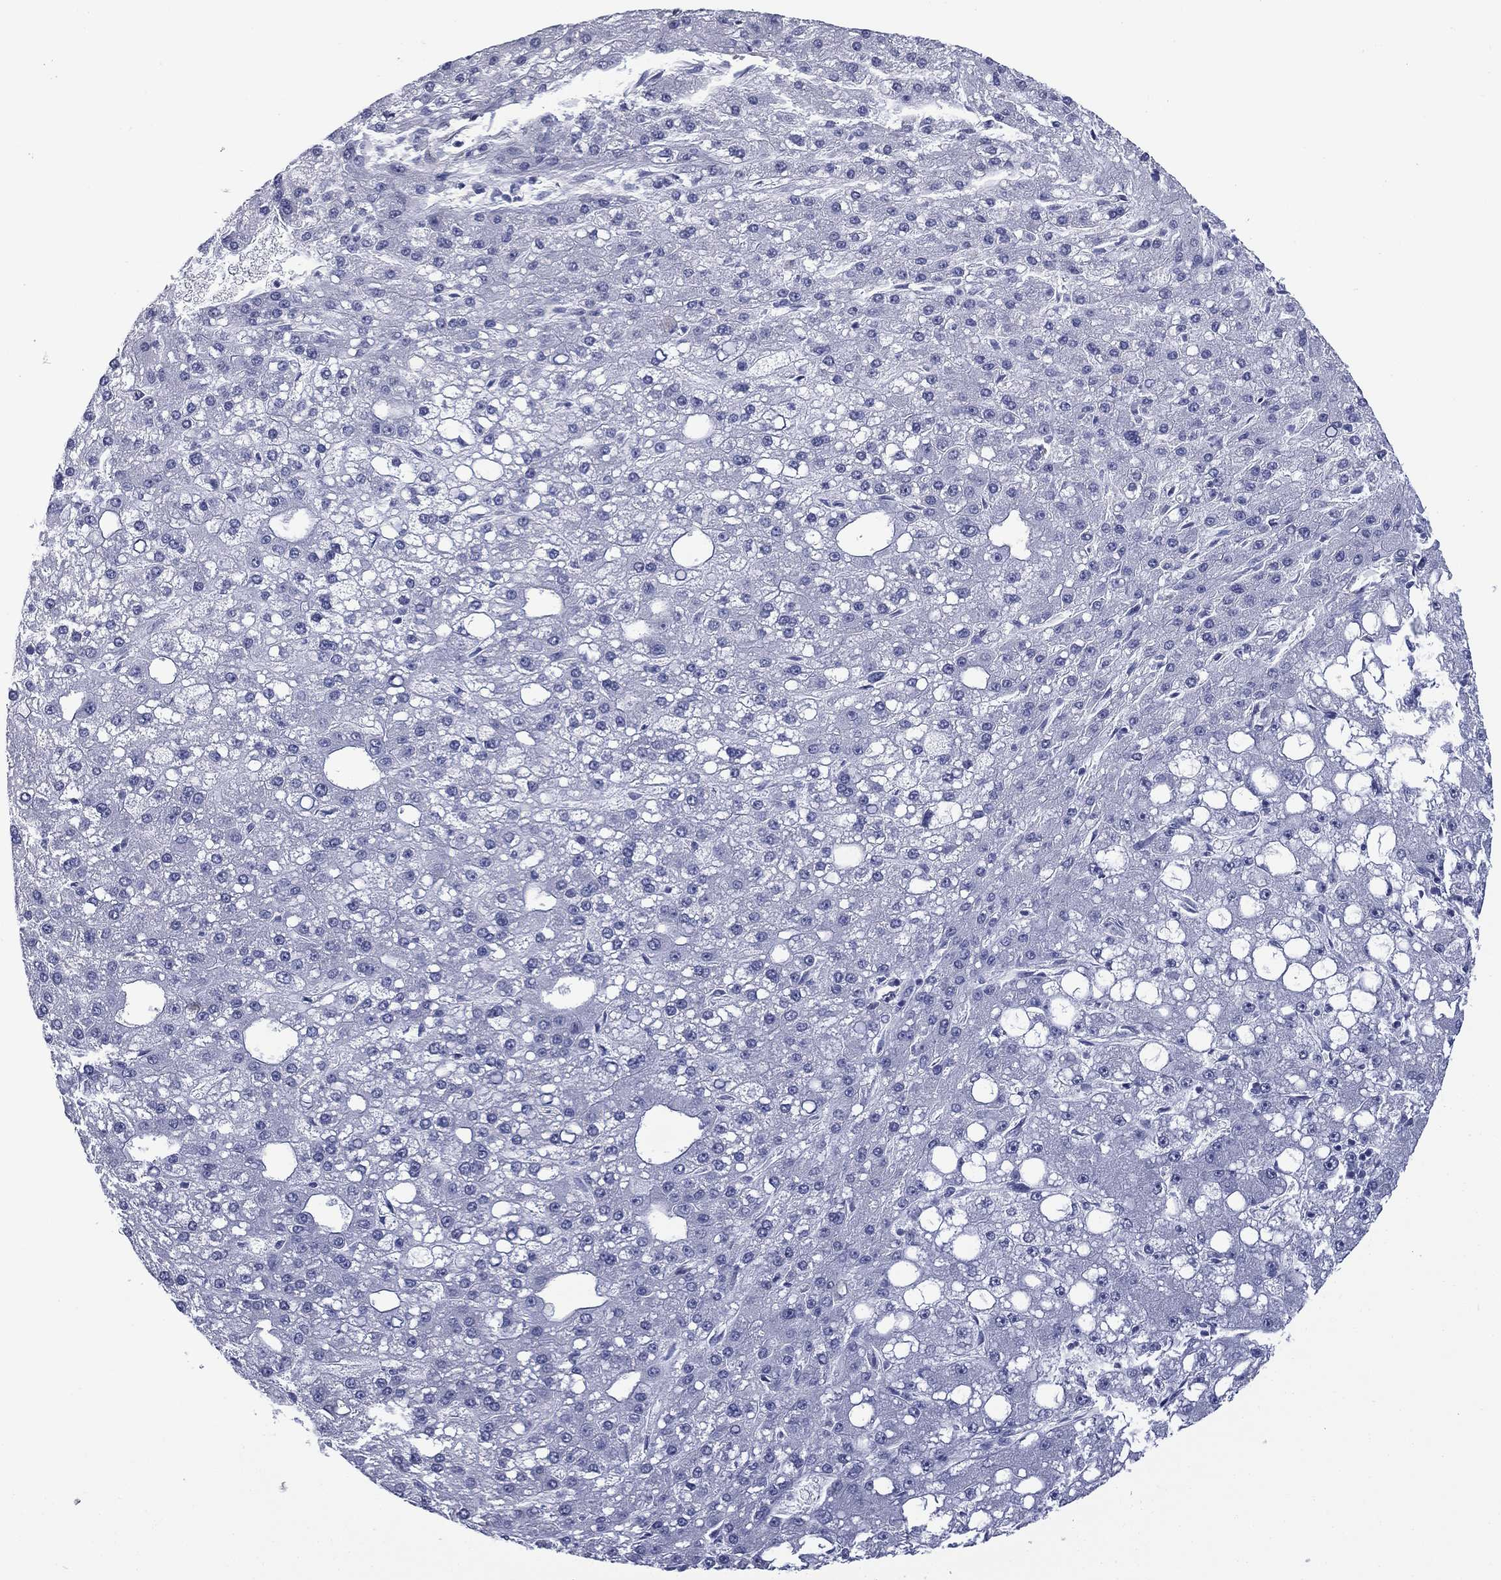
{"staining": {"intensity": "negative", "quantity": "none", "location": "none"}, "tissue": "liver cancer", "cell_type": "Tumor cells", "image_type": "cancer", "snomed": [{"axis": "morphology", "description": "Carcinoma, Hepatocellular, NOS"}, {"axis": "topography", "description": "Liver"}], "caption": "Tumor cells show no significant expression in liver cancer (hepatocellular carcinoma).", "gene": "CAVIN3", "patient": {"sex": "male", "age": 67}}